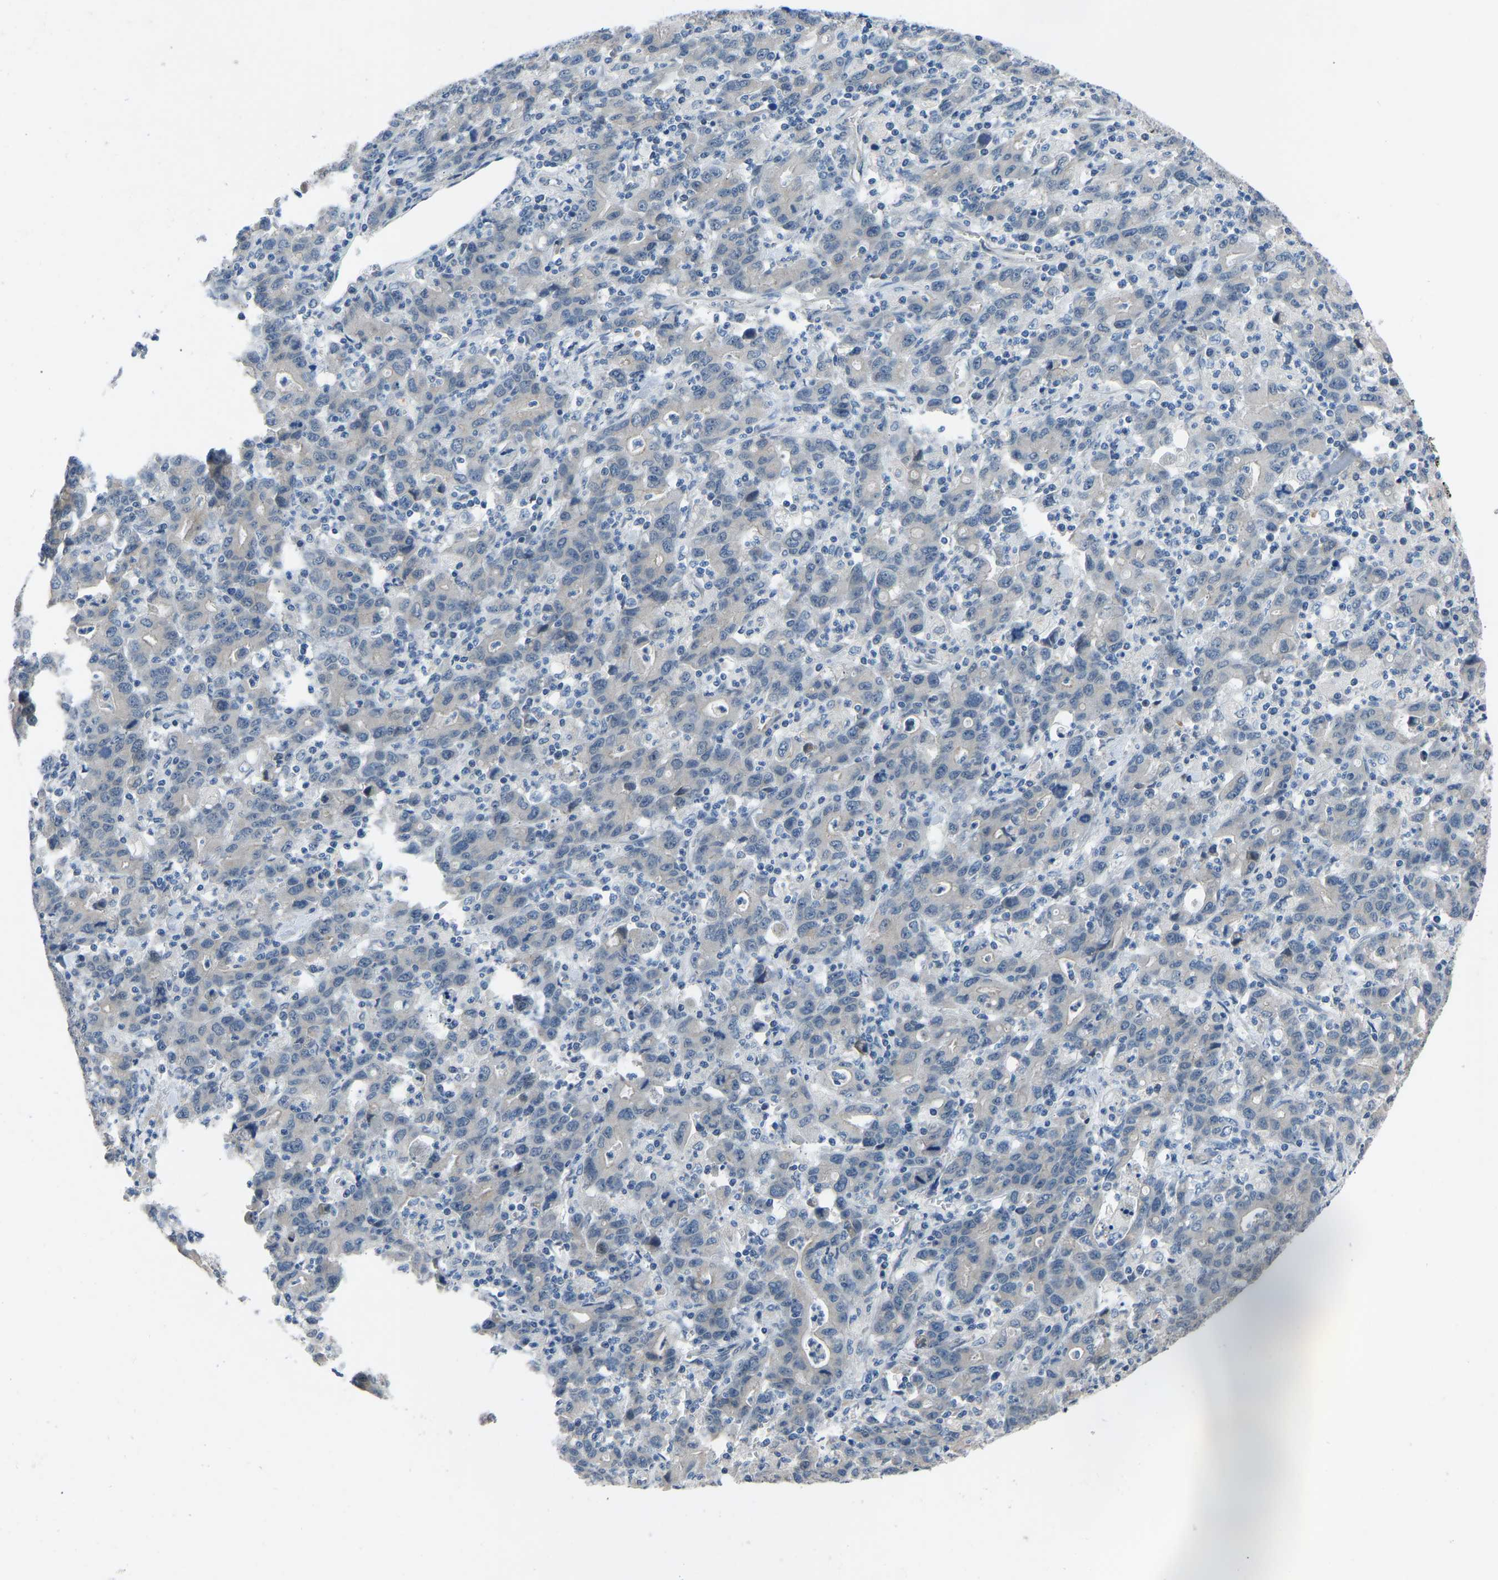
{"staining": {"intensity": "negative", "quantity": "none", "location": "none"}, "tissue": "stomach cancer", "cell_type": "Tumor cells", "image_type": "cancer", "snomed": [{"axis": "morphology", "description": "Adenocarcinoma, NOS"}, {"axis": "topography", "description": "Stomach, upper"}], "caption": "Tumor cells show no significant protein positivity in stomach cancer. Brightfield microscopy of immunohistochemistry (IHC) stained with DAB (brown) and hematoxylin (blue), captured at high magnification.", "gene": "CDK2AP1", "patient": {"sex": "male", "age": 69}}